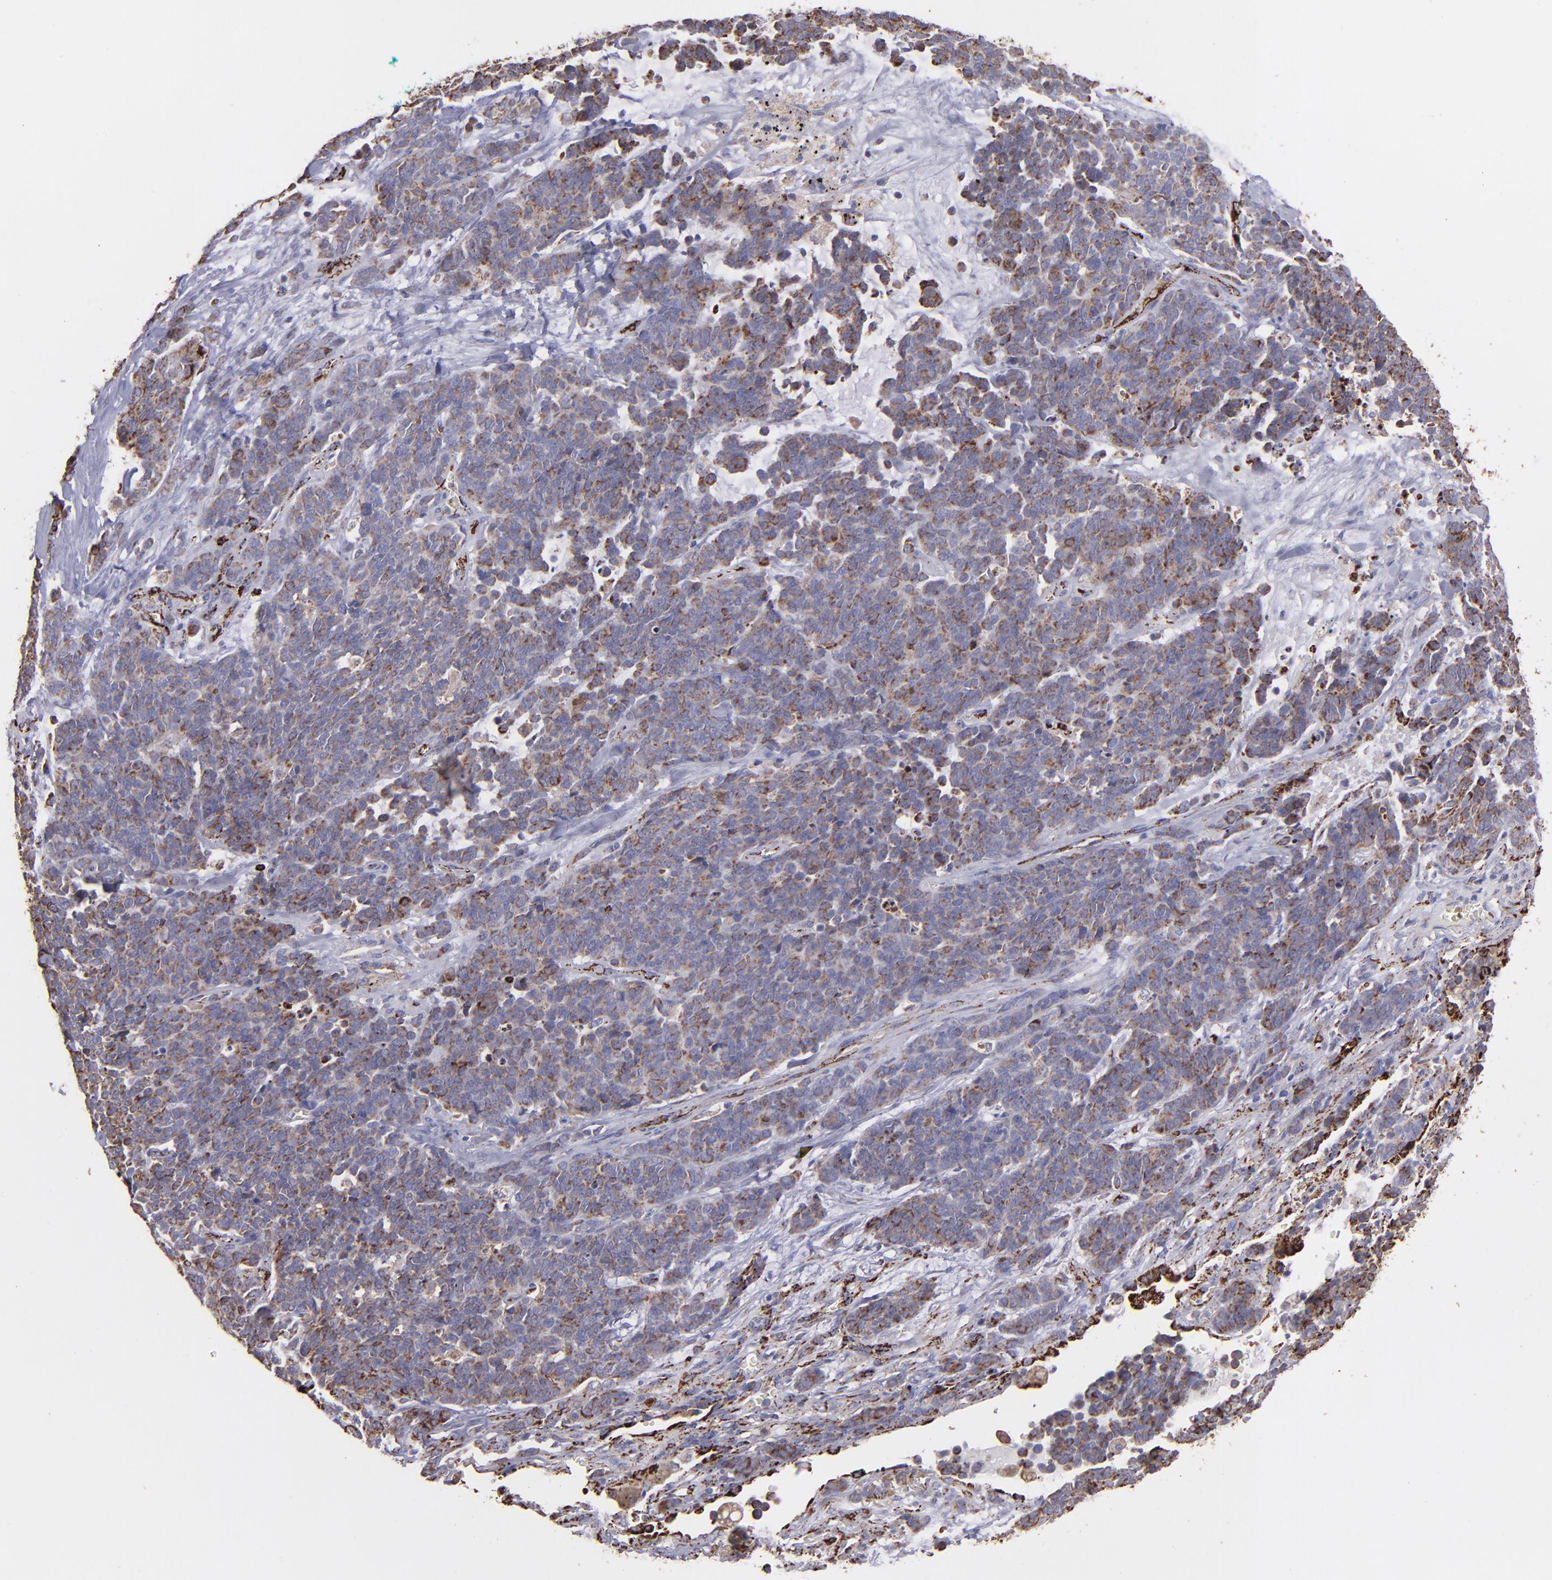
{"staining": {"intensity": "weak", "quantity": "25%-75%", "location": "cytoplasmic/membranous"}, "tissue": "lung cancer", "cell_type": "Tumor cells", "image_type": "cancer", "snomed": [{"axis": "morphology", "description": "Neoplasm, malignant, NOS"}, {"axis": "topography", "description": "Lung"}], "caption": "Immunohistochemical staining of human neoplasm (malignant) (lung) reveals low levels of weak cytoplasmic/membranous staining in approximately 25%-75% of tumor cells.", "gene": "MAOB", "patient": {"sex": "female", "age": 58}}